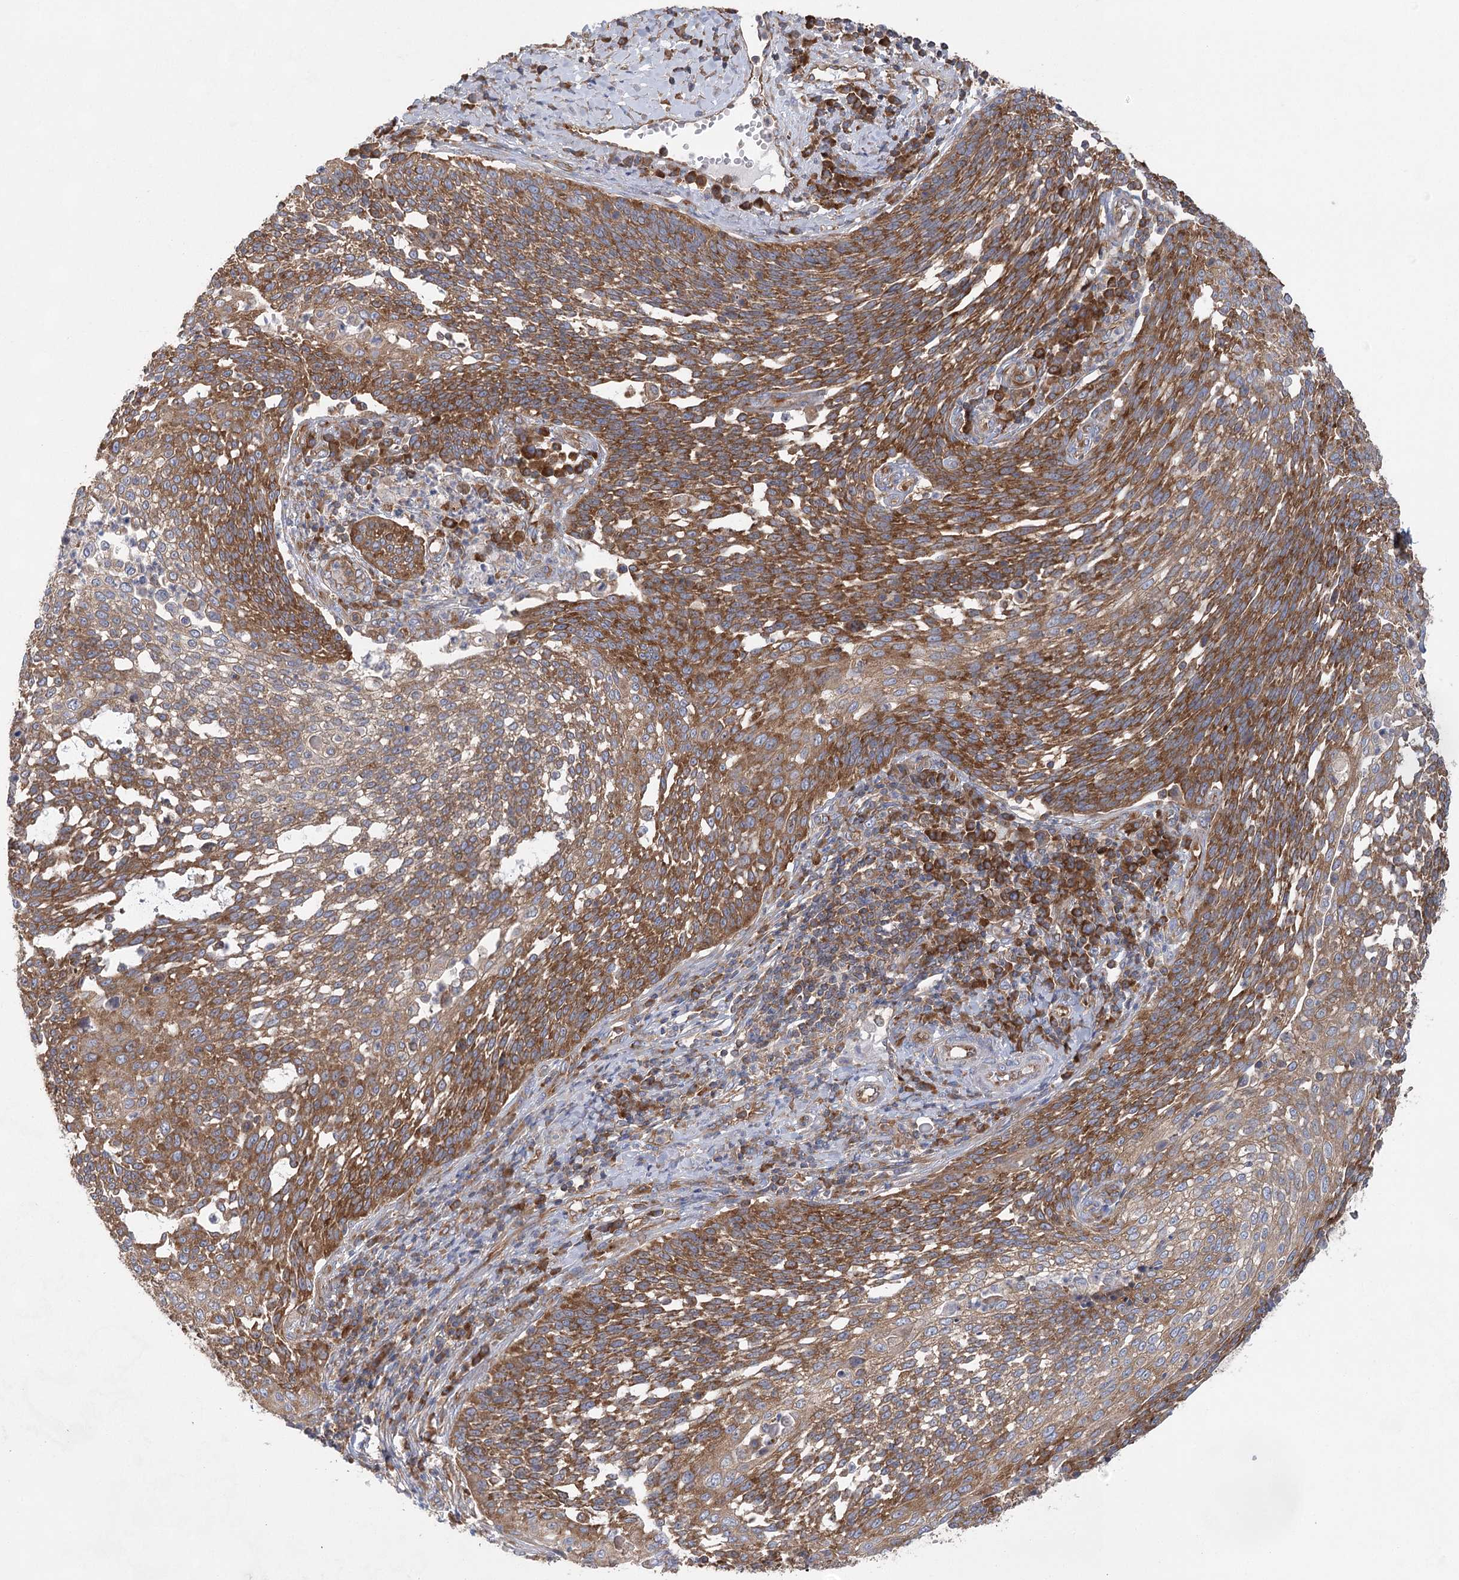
{"staining": {"intensity": "strong", "quantity": ">75%", "location": "cytoplasmic/membranous"}, "tissue": "cervical cancer", "cell_type": "Tumor cells", "image_type": "cancer", "snomed": [{"axis": "morphology", "description": "Squamous cell carcinoma, NOS"}, {"axis": "topography", "description": "Cervix"}], "caption": "The photomicrograph demonstrates immunohistochemical staining of cervical squamous cell carcinoma. There is strong cytoplasmic/membranous staining is seen in about >75% of tumor cells. (IHC, brightfield microscopy, high magnification).", "gene": "EIF3A", "patient": {"sex": "female", "age": 34}}